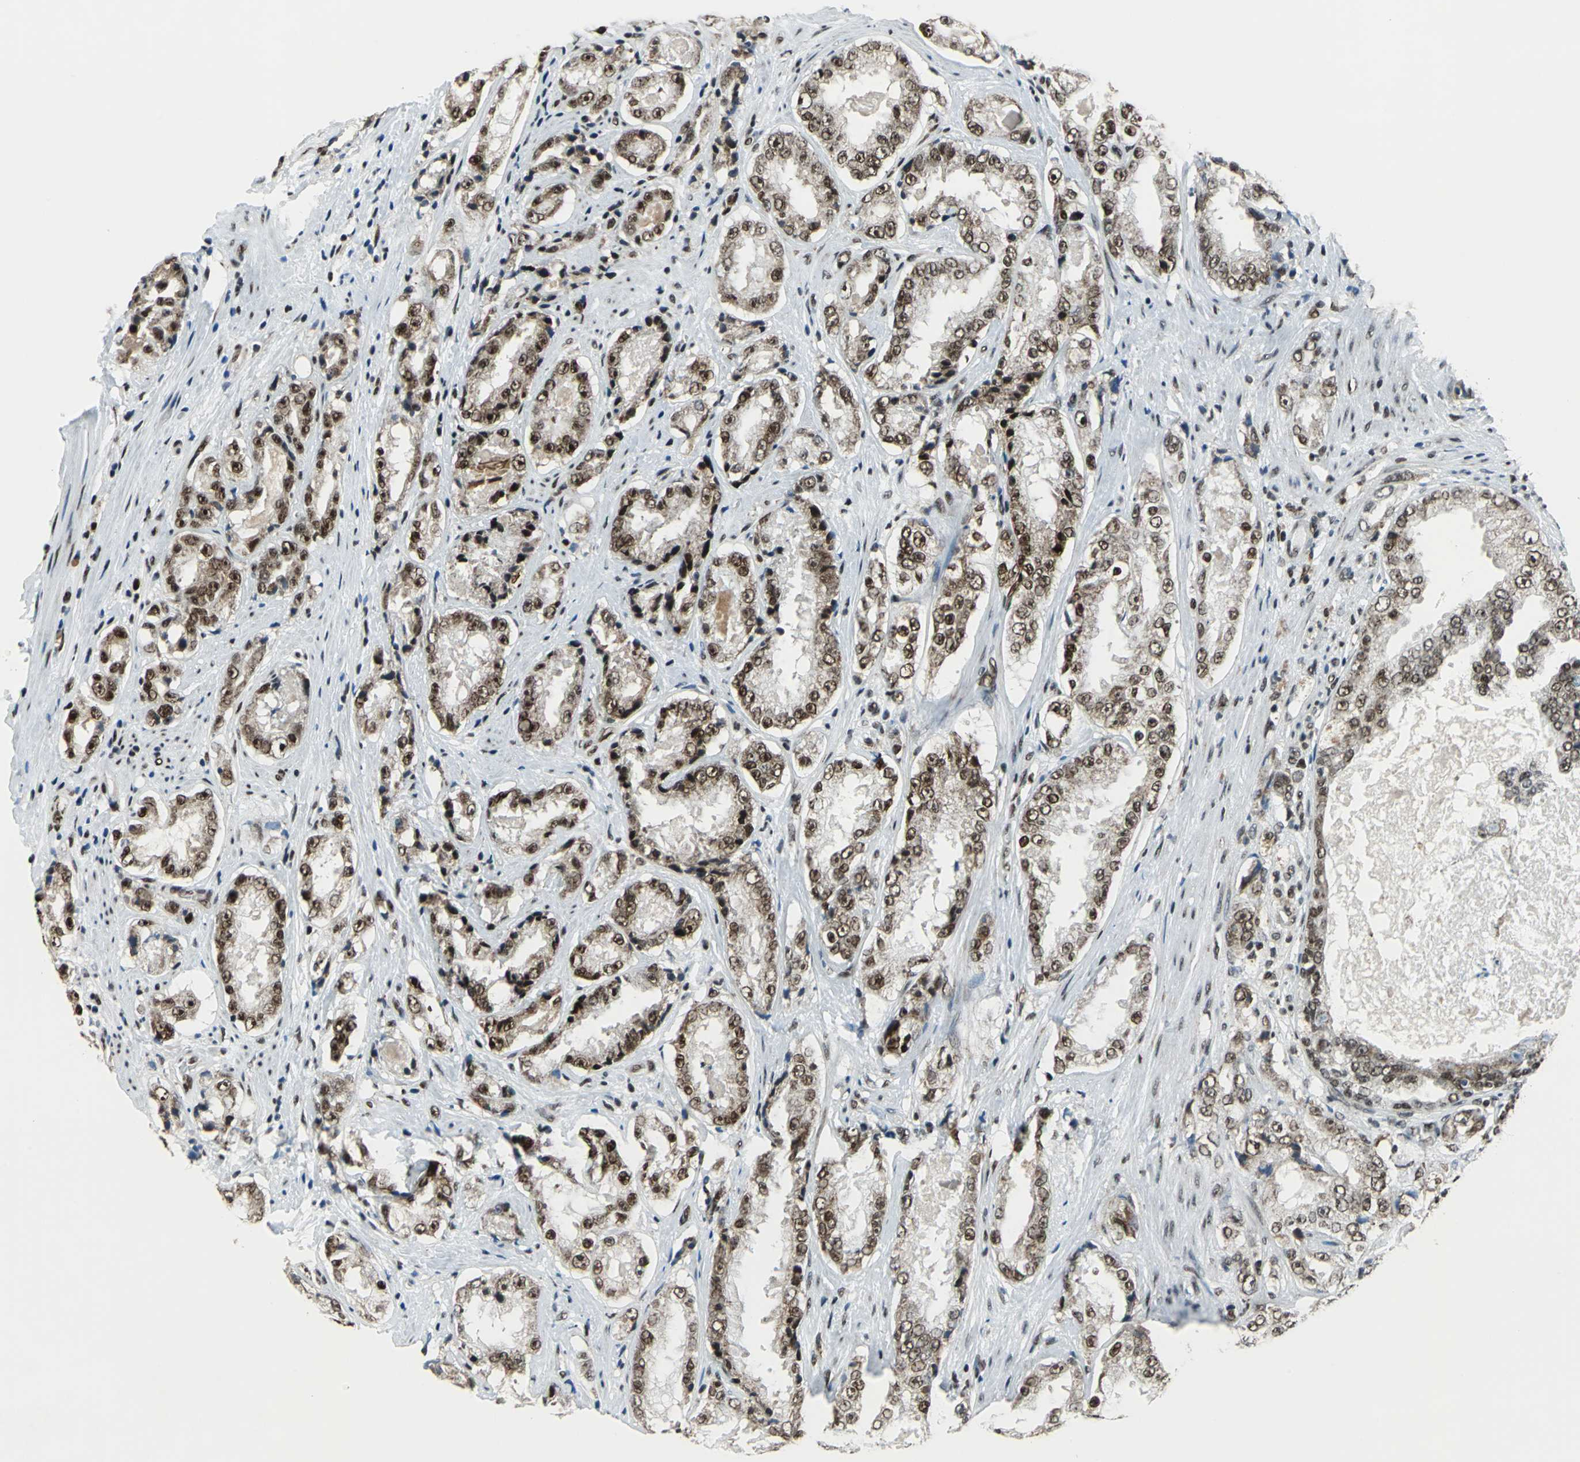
{"staining": {"intensity": "strong", "quantity": ">75%", "location": "nuclear"}, "tissue": "prostate cancer", "cell_type": "Tumor cells", "image_type": "cancer", "snomed": [{"axis": "morphology", "description": "Adenocarcinoma, High grade"}, {"axis": "topography", "description": "Prostate"}], "caption": "Human prostate cancer (high-grade adenocarcinoma) stained with a brown dye exhibits strong nuclear positive staining in approximately >75% of tumor cells.", "gene": "BCLAF1", "patient": {"sex": "male", "age": 73}}